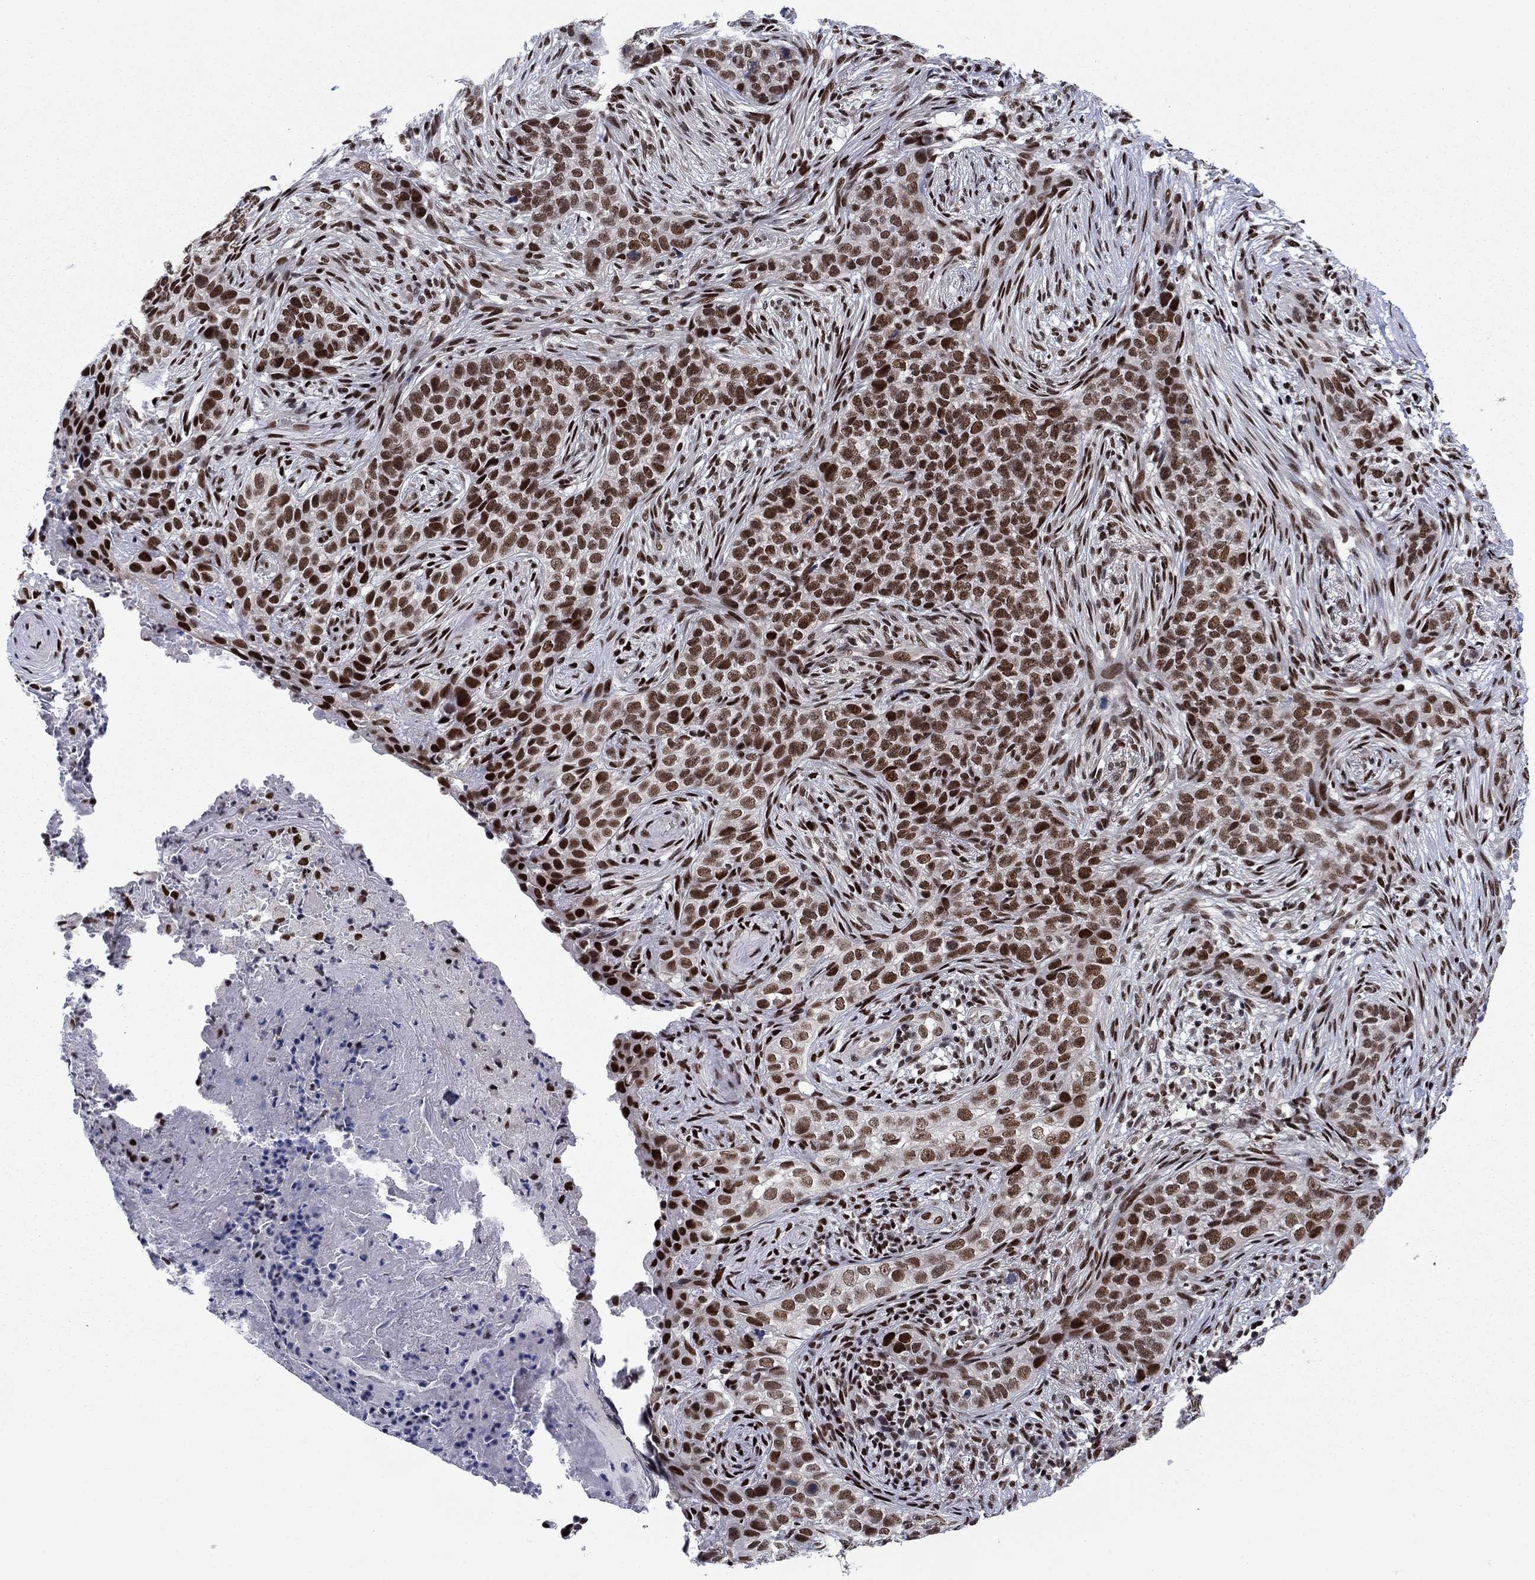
{"staining": {"intensity": "strong", "quantity": ">75%", "location": "nuclear"}, "tissue": "skin cancer", "cell_type": "Tumor cells", "image_type": "cancer", "snomed": [{"axis": "morphology", "description": "Squamous cell carcinoma, NOS"}, {"axis": "topography", "description": "Skin"}], "caption": "Brown immunohistochemical staining in skin cancer (squamous cell carcinoma) exhibits strong nuclear staining in about >75% of tumor cells. The staining was performed using DAB (3,3'-diaminobenzidine), with brown indicating positive protein expression. Nuclei are stained blue with hematoxylin.", "gene": "RPRD1B", "patient": {"sex": "male", "age": 88}}